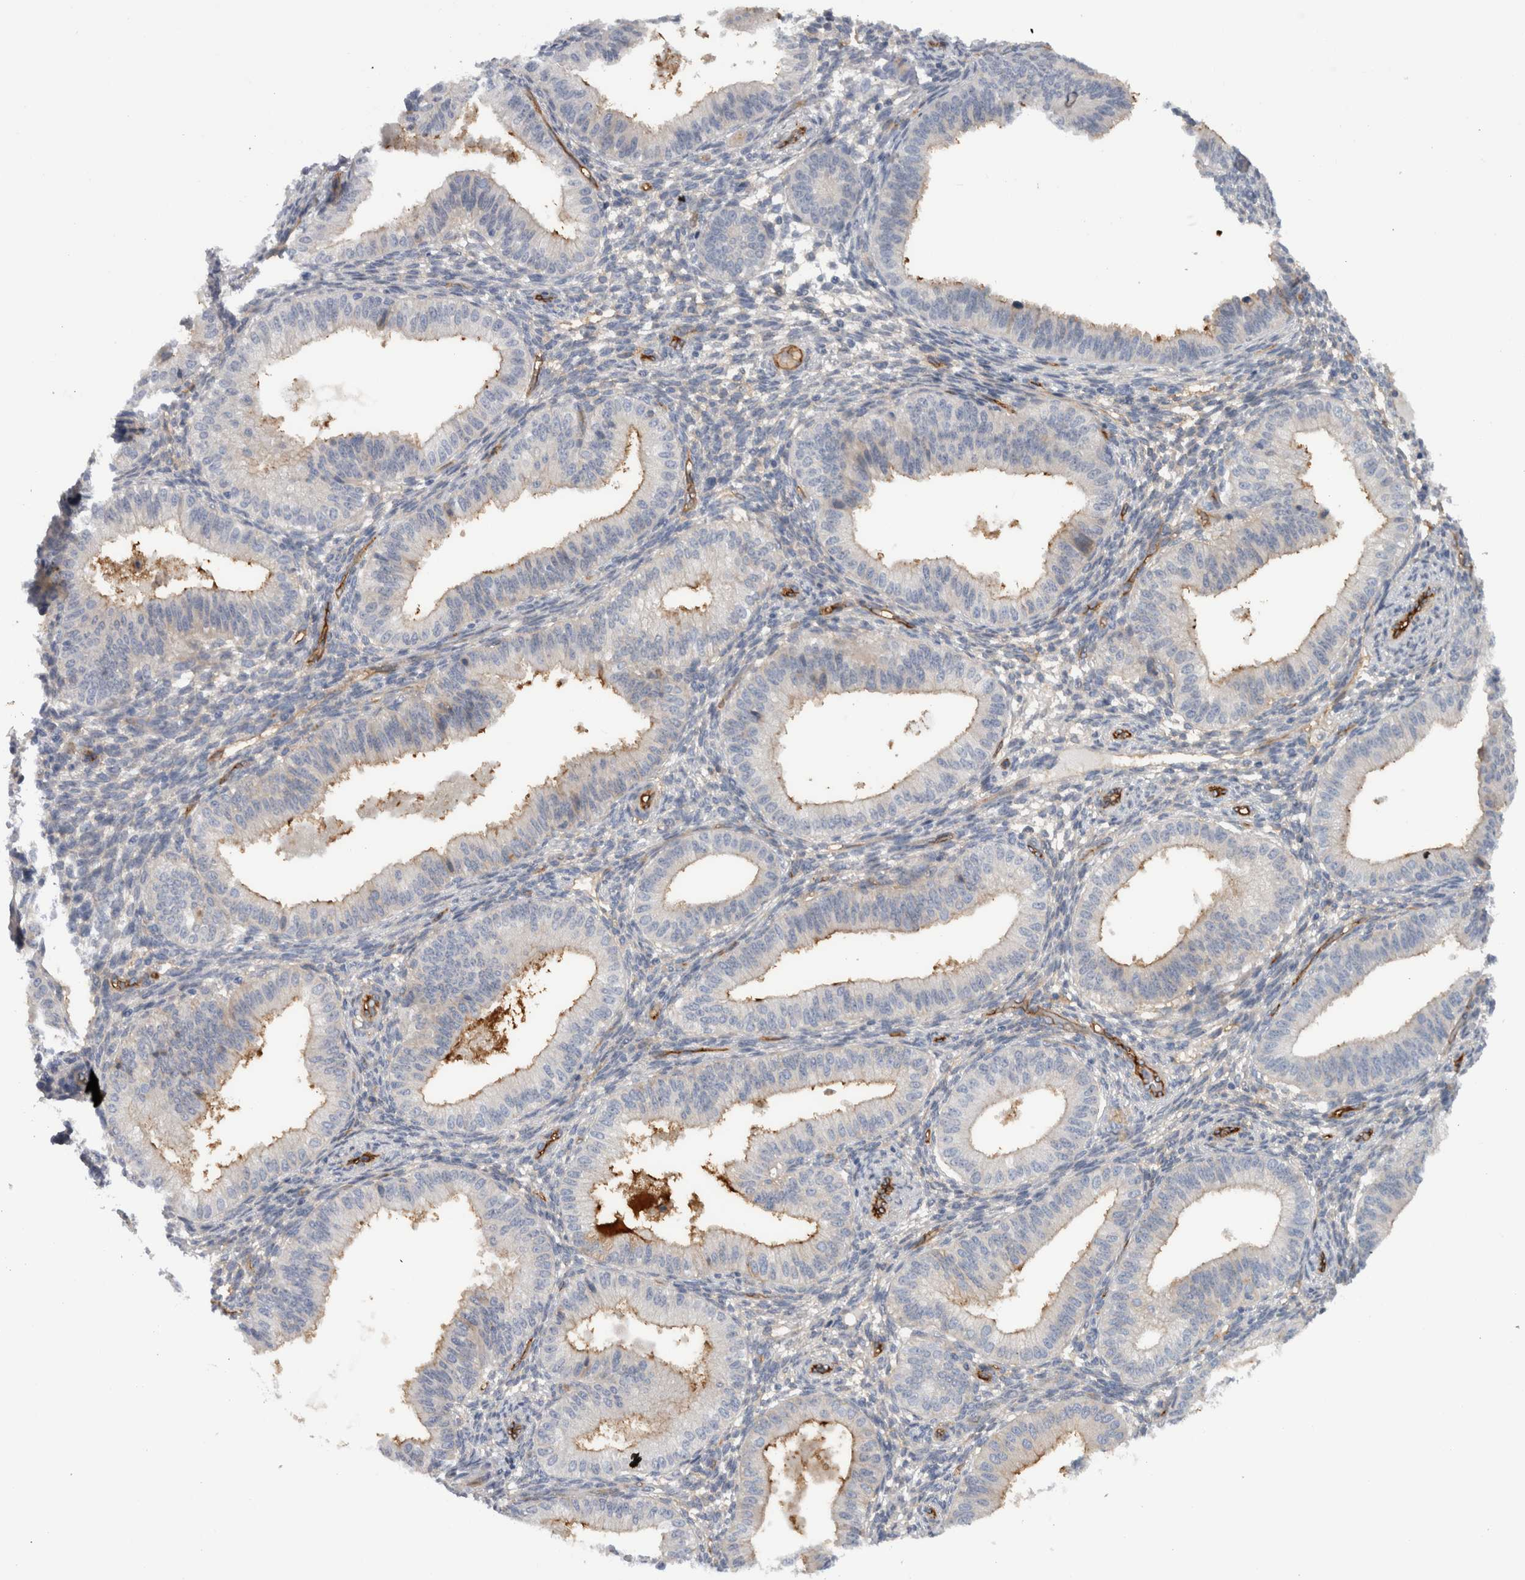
{"staining": {"intensity": "negative", "quantity": "none", "location": "none"}, "tissue": "endometrium", "cell_type": "Cells in endometrial stroma", "image_type": "normal", "snomed": [{"axis": "morphology", "description": "Normal tissue, NOS"}, {"axis": "topography", "description": "Endometrium"}], "caption": "Image shows no significant protein staining in cells in endometrial stroma of benign endometrium.", "gene": "CD59", "patient": {"sex": "female", "age": 39}}